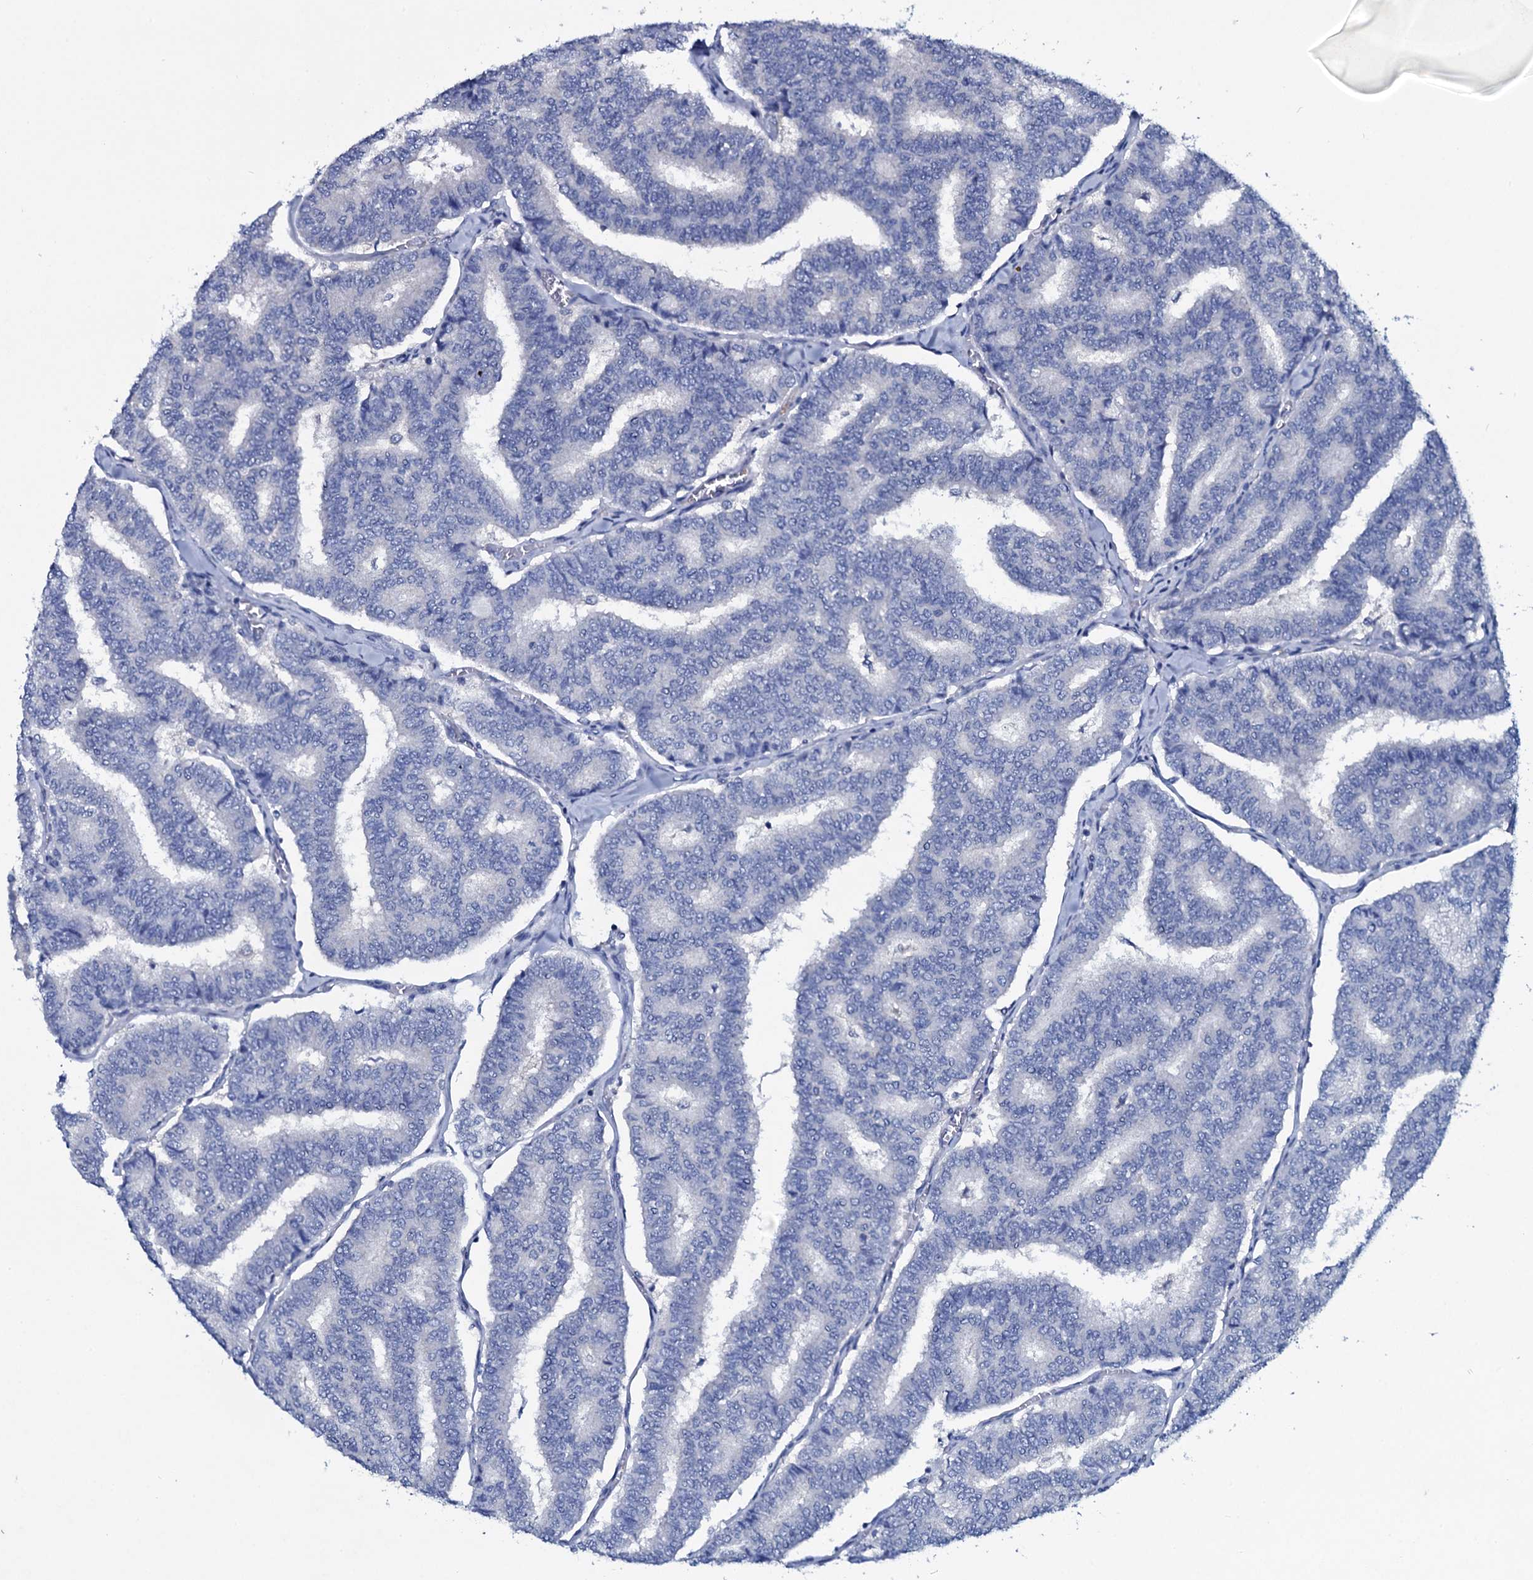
{"staining": {"intensity": "negative", "quantity": "none", "location": "none"}, "tissue": "thyroid cancer", "cell_type": "Tumor cells", "image_type": "cancer", "snomed": [{"axis": "morphology", "description": "Papillary adenocarcinoma, NOS"}, {"axis": "topography", "description": "Thyroid gland"}], "caption": "Histopathology image shows no significant protein expression in tumor cells of thyroid papillary adenocarcinoma.", "gene": "TPGS2", "patient": {"sex": "female", "age": 35}}